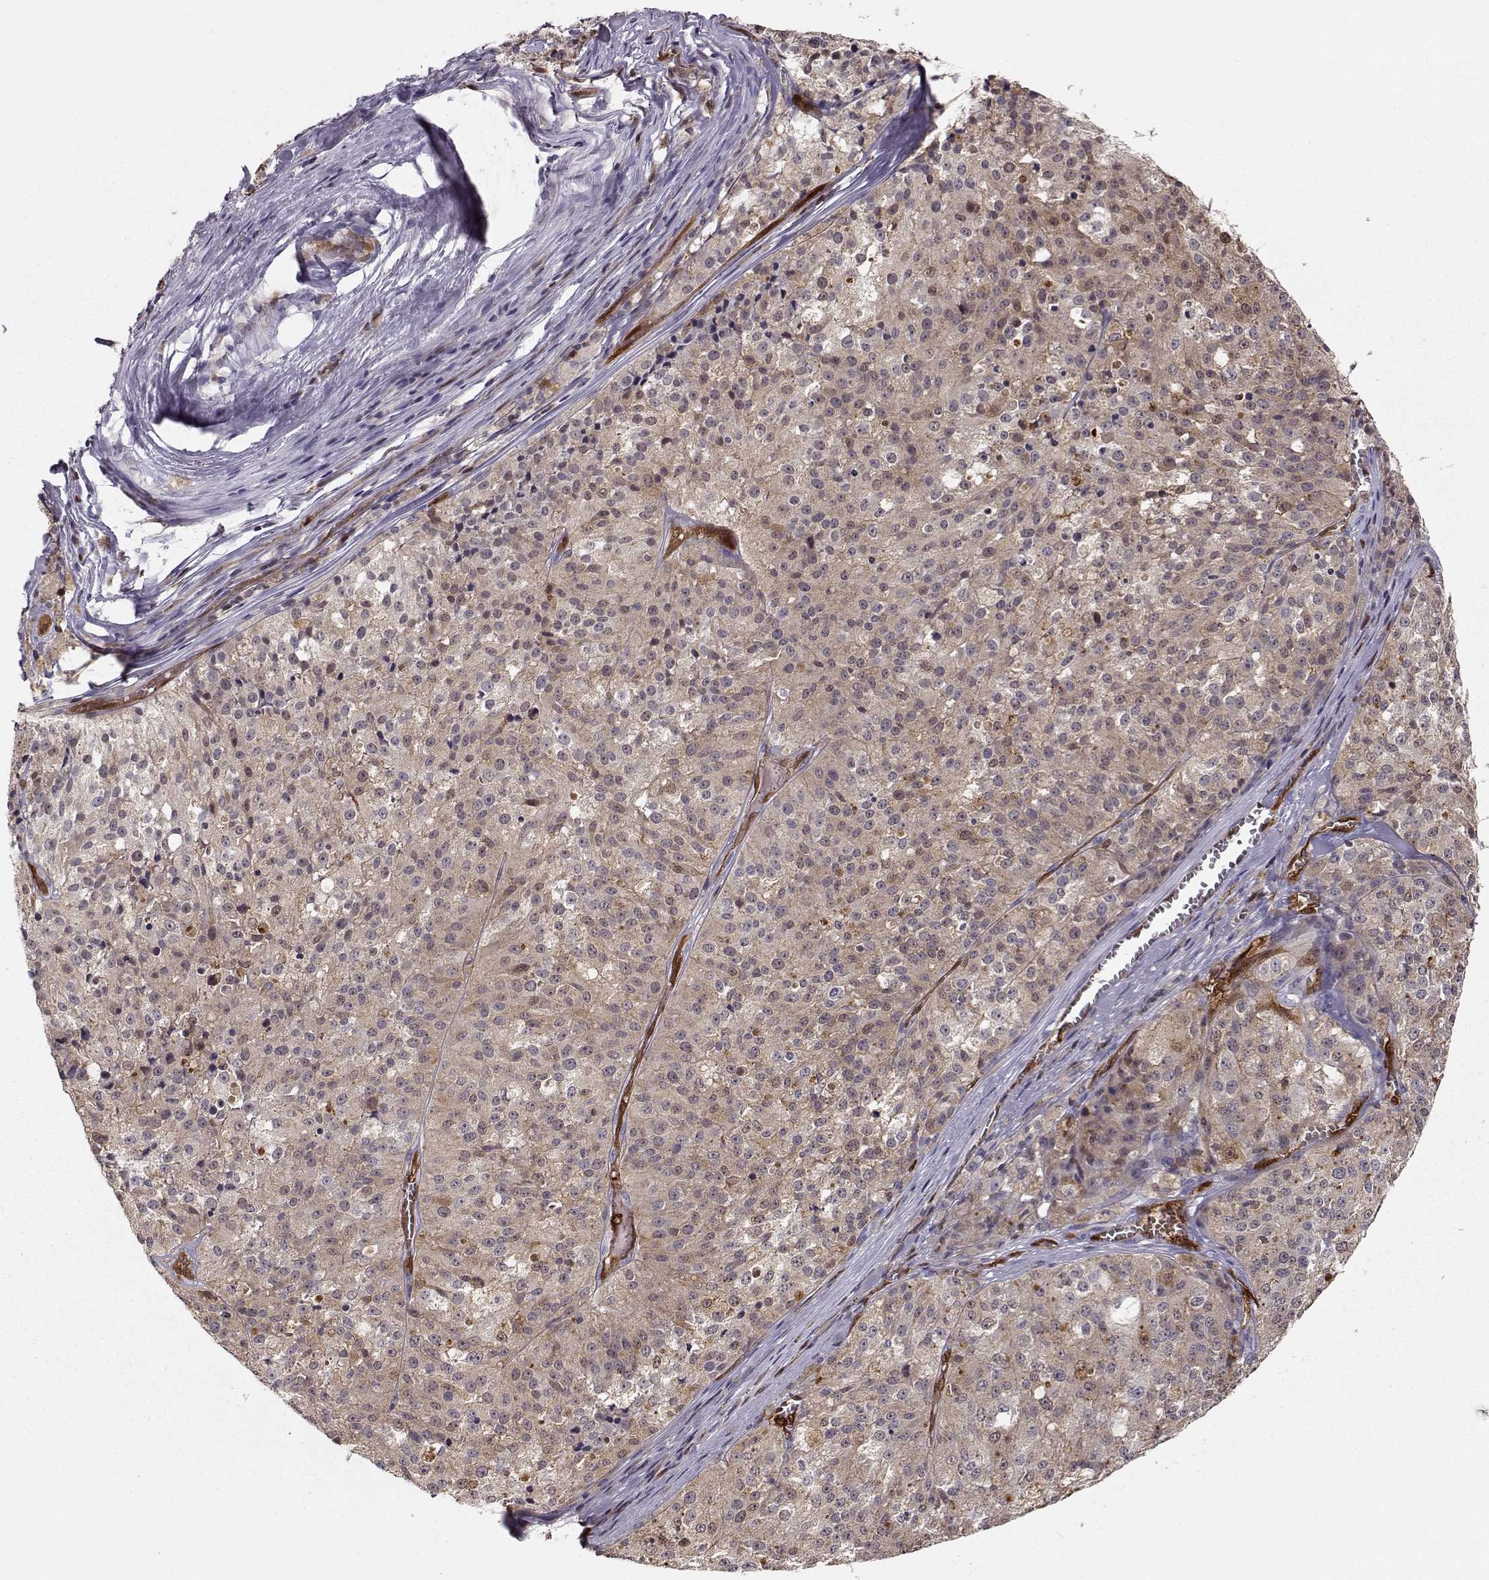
{"staining": {"intensity": "weak", "quantity": ">75%", "location": "cytoplasmic/membranous"}, "tissue": "melanoma", "cell_type": "Tumor cells", "image_type": "cancer", "snomed": [{"axis": "morphology", "description": "Malignant melanoma, Metastatic site"}, {"axis": "topography", "description": "Lymph node"}], "caption": "Immunohistochemistry (IHC) image of human melanoma stained for a protein (brown), which shows low levels of weak cytoplasmic/membranous expression in about >75% of tumor cells.", "gene": "PNP", "patient": {"sex": "female", "age": 64}}